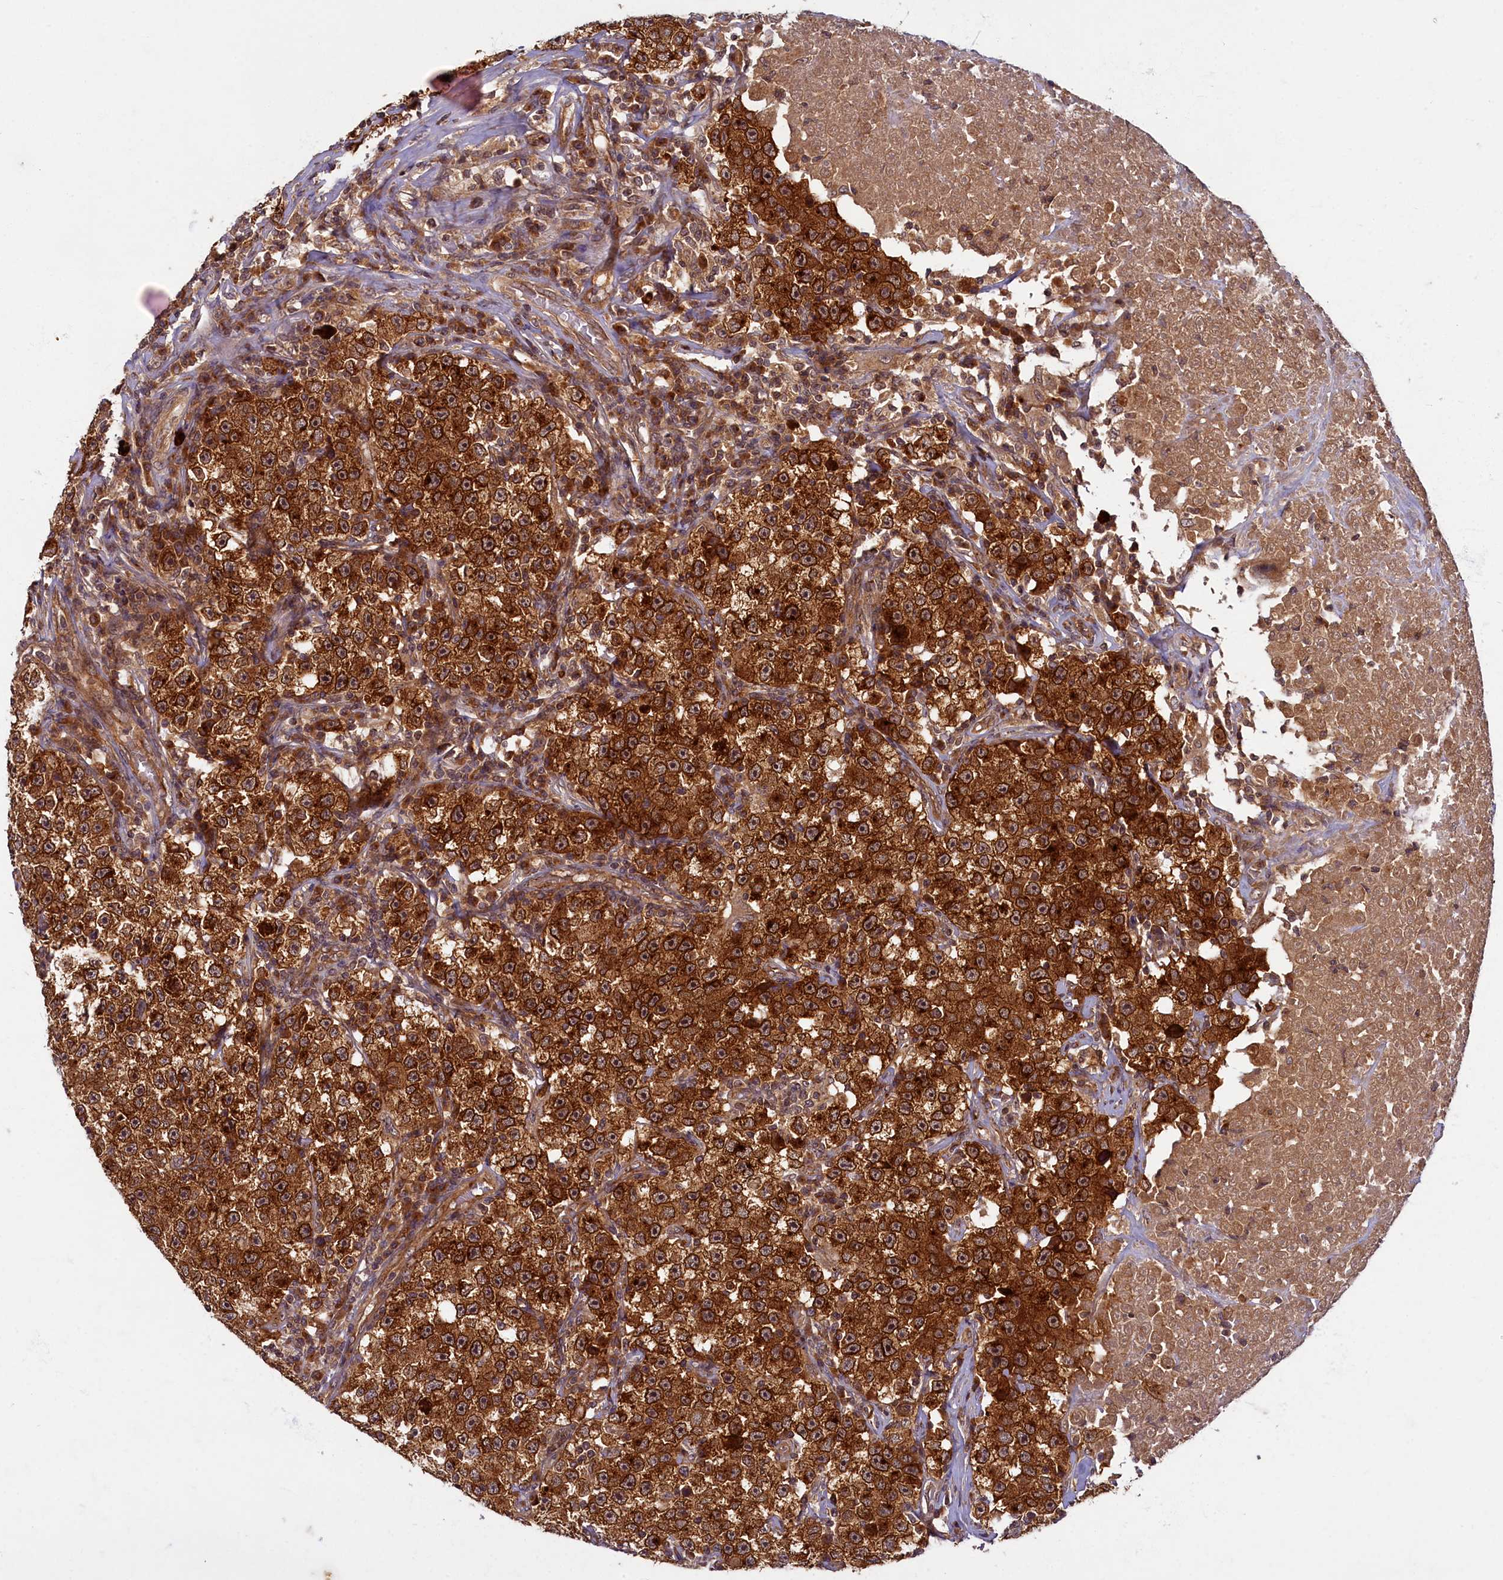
{"staining": {"intensity": "strong", "quantity": ">75%", "location": "cytoplasmic/membranous,nuclear"}, "tissue": "testis cancer", "cell_type": "Tumor cells", "image_type": "cancer", "snomed": [{"axis": "morphology", "description": "Seminoma, NOS"}, {"axis": "topography", "description": "Testis"}], "caption": "Testis cancer (seminoma) tissue displays strong cytoplasmic/membranous and nuclear expression in about >75% of tumor cells, visualized by immunohistochemistry.", "gene": "BICD1", "patient": {"sex": "male", "age": 22}}